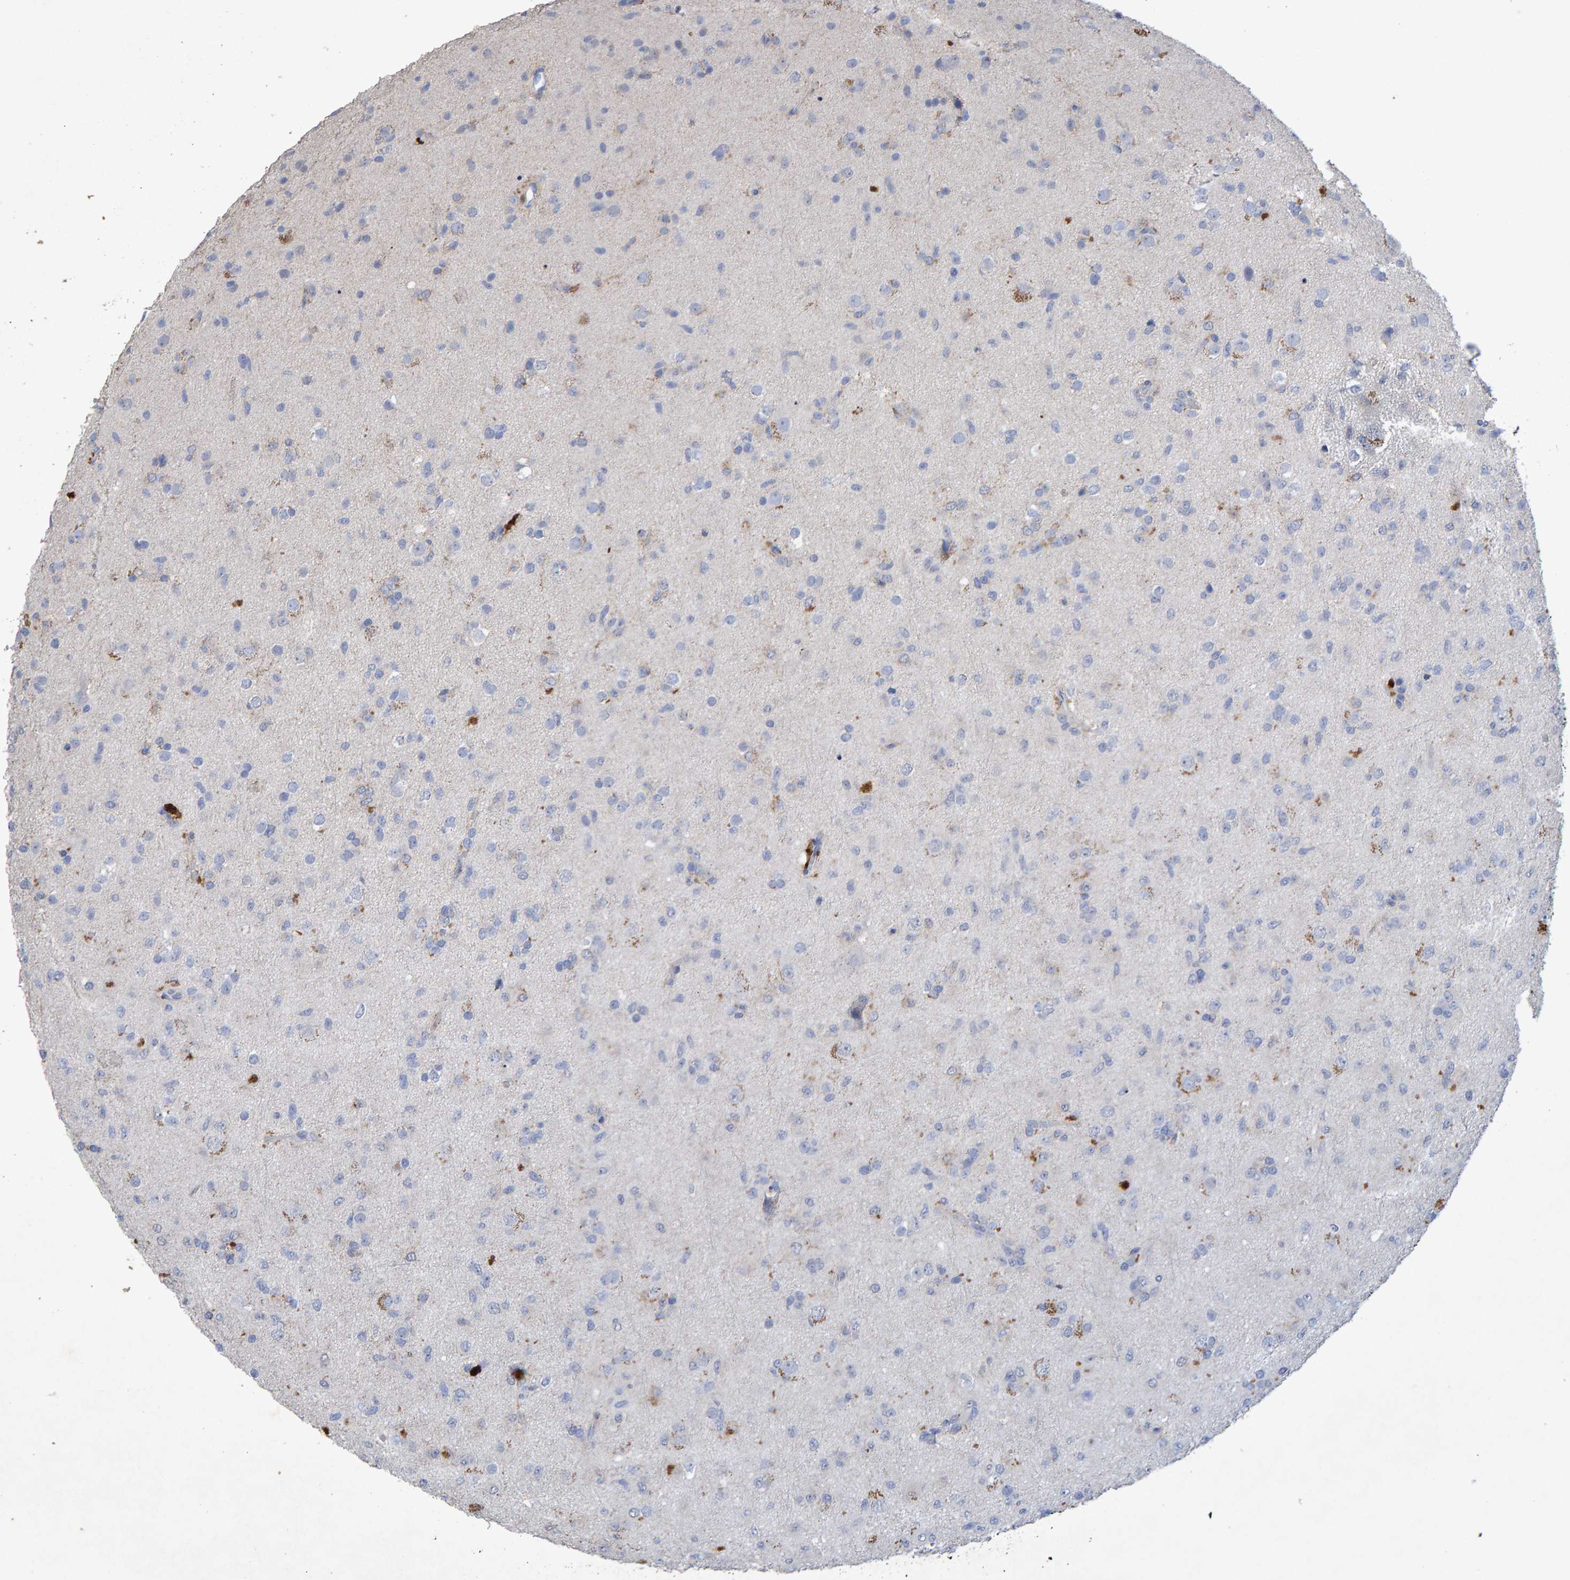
{"staining": {"intensity": "moderate", "quantity": "<25%", "location": "cytoplasmic/membranous"}, "tissue": "glioma", "cell_type": "Tumor cells", "image_type": "cancer", "snomed": [{"axis": "morphology", "description": "Glioma, malignant, Low grade"}, {"axis": "topography", "description": "Brain"}], "caption": "Glioma stained with DAB (3,3'-diaminobenzidine) immunohistochemistry (IHC) shows low levels of moderate cytoplasmic/membranous positivity in approximately <25% of tumor cells.", "gene": "CTH", "patient": {"sex": "male", "age": 65}}